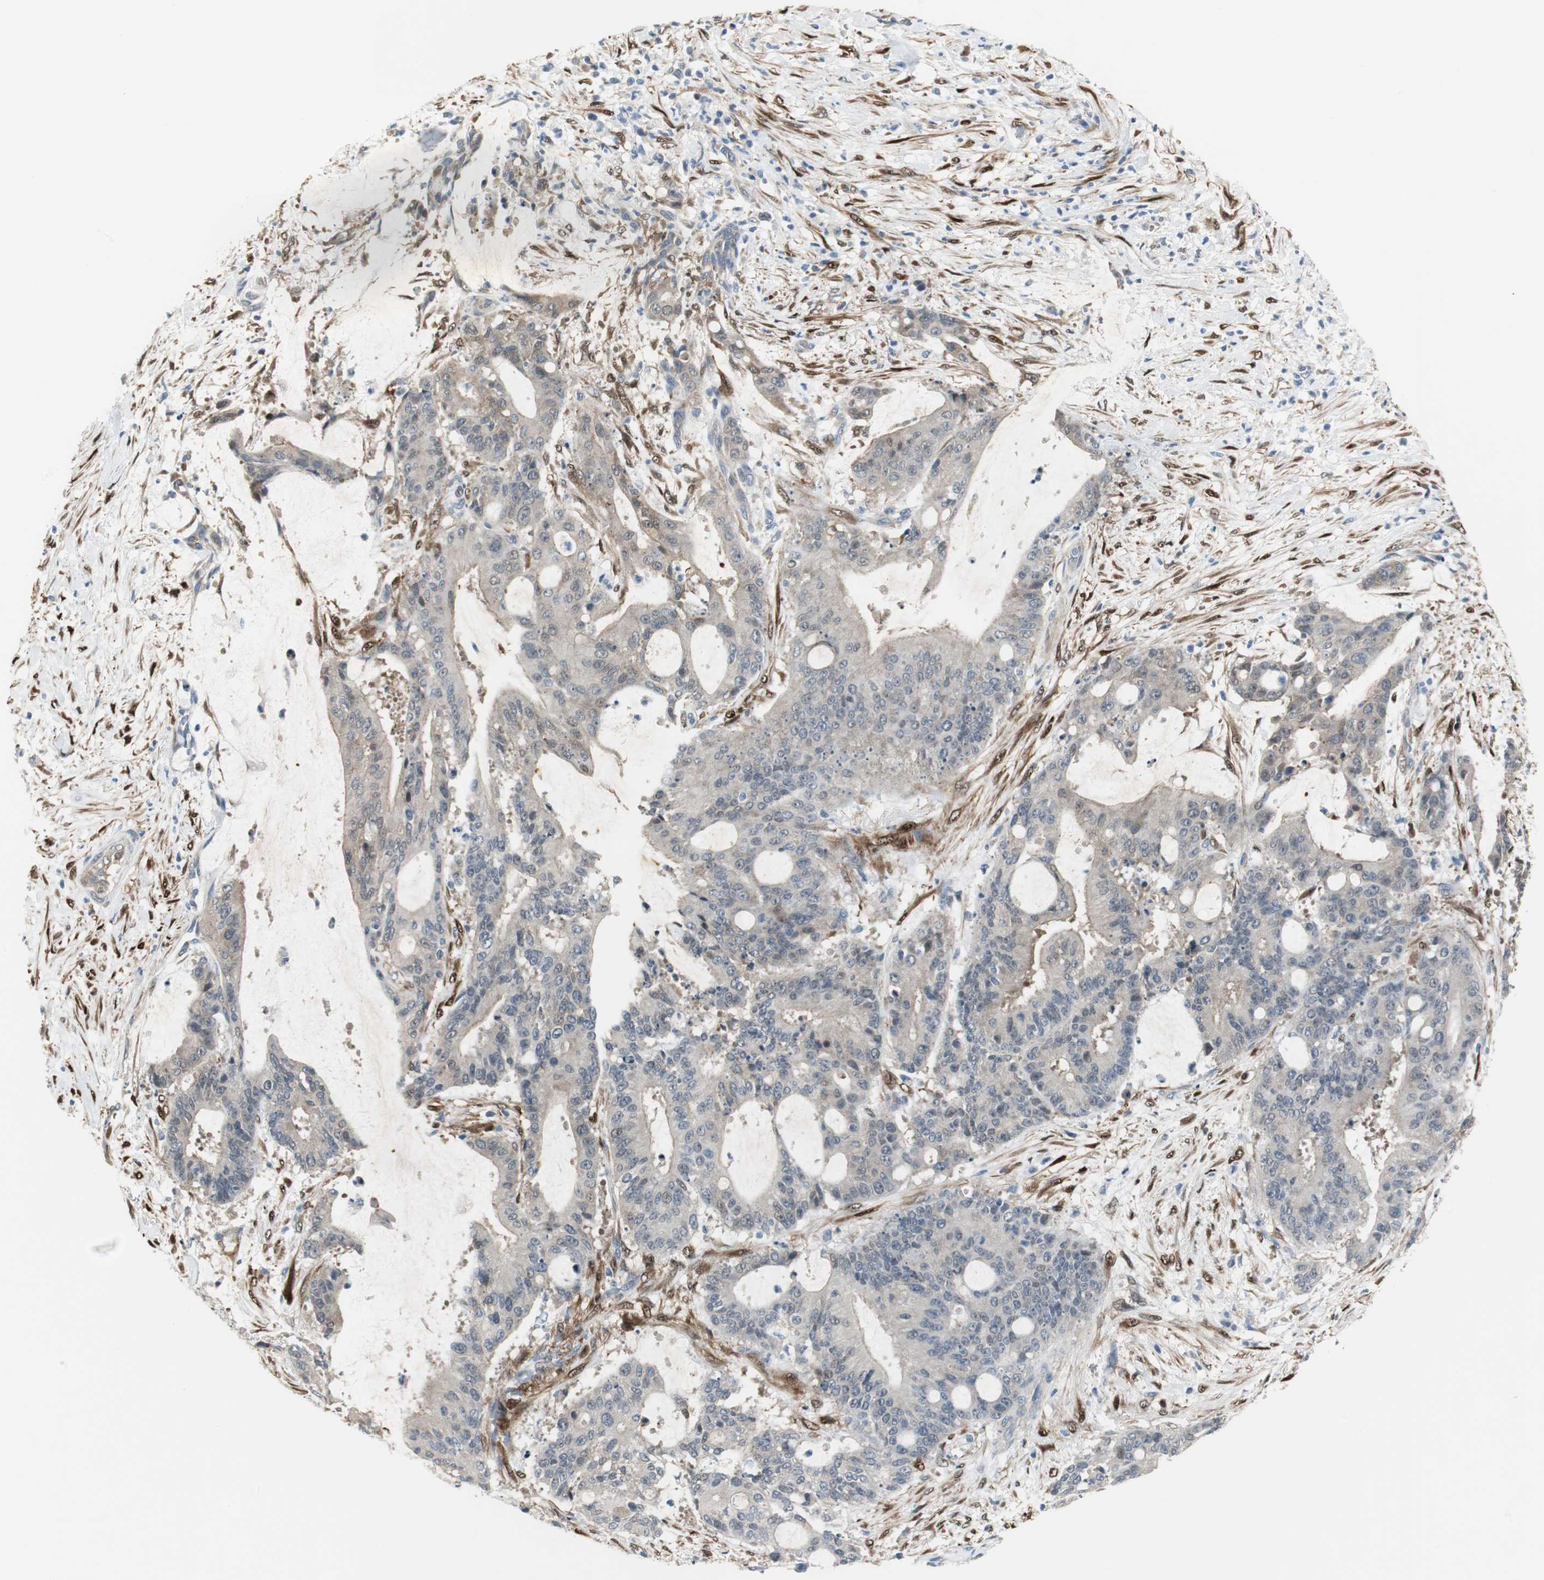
{"staining": {"intensity": "weak", "quantity": "<25%", "location": "cytoplasmic/membranous,nuclear"}, "tissue": "liver cancer", "cell_type": "Tumor cells", "image_type": "cancer", "snomed": [{"axis": "morphology", "description": "Cholangiocarcinoma"}, {"axis": "topography", "description": "Liver"}], "caption": "There is no significant positivity in tumor cells of liver cancer.", "gene": "FHL2", "patient": {"sex": "female", "age": 73}}